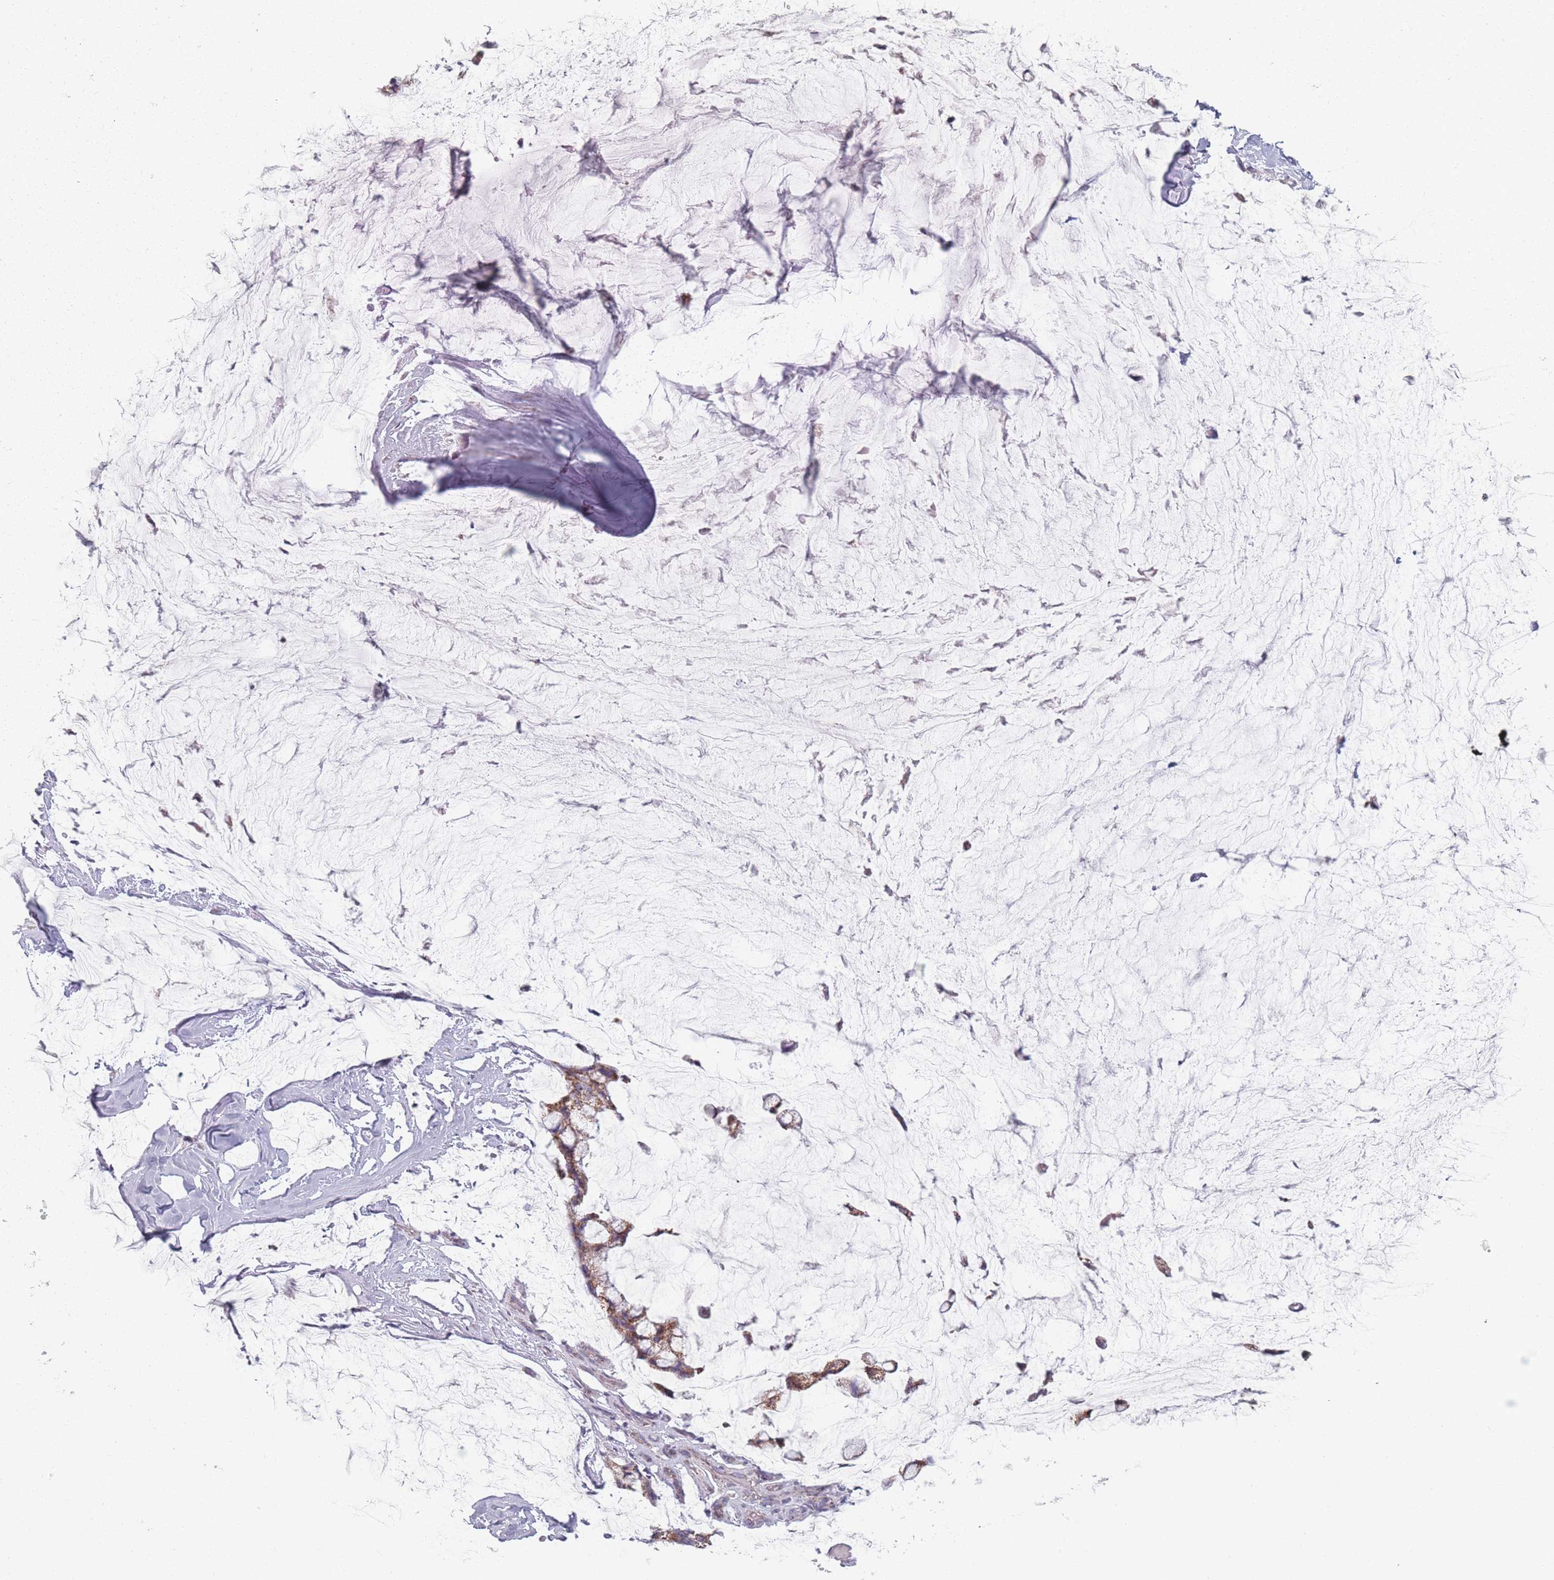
{"staining": {"intensity": "moderate", "quantity": ">75%", "location": "cytoplasmic/membranous"}, "tissue": "ovarian cancer", "cell_type": "Tumor cells", "image_type": "cancer", "snomed": [{"axis": "morphology", "description": "Cystadenocarcinoma, mucinous, NOS"}, {"axis": "topography", "description": "Ovary"}], "caption": "The immunohistochemical stain highlights moderate cytoplasmic/membranous expression in tumor cells of mucinous cystadenocarcinoma (ovarian) tissue.", "gene": "DCHS1", "patient": {"sex": "female", "age": 39}}